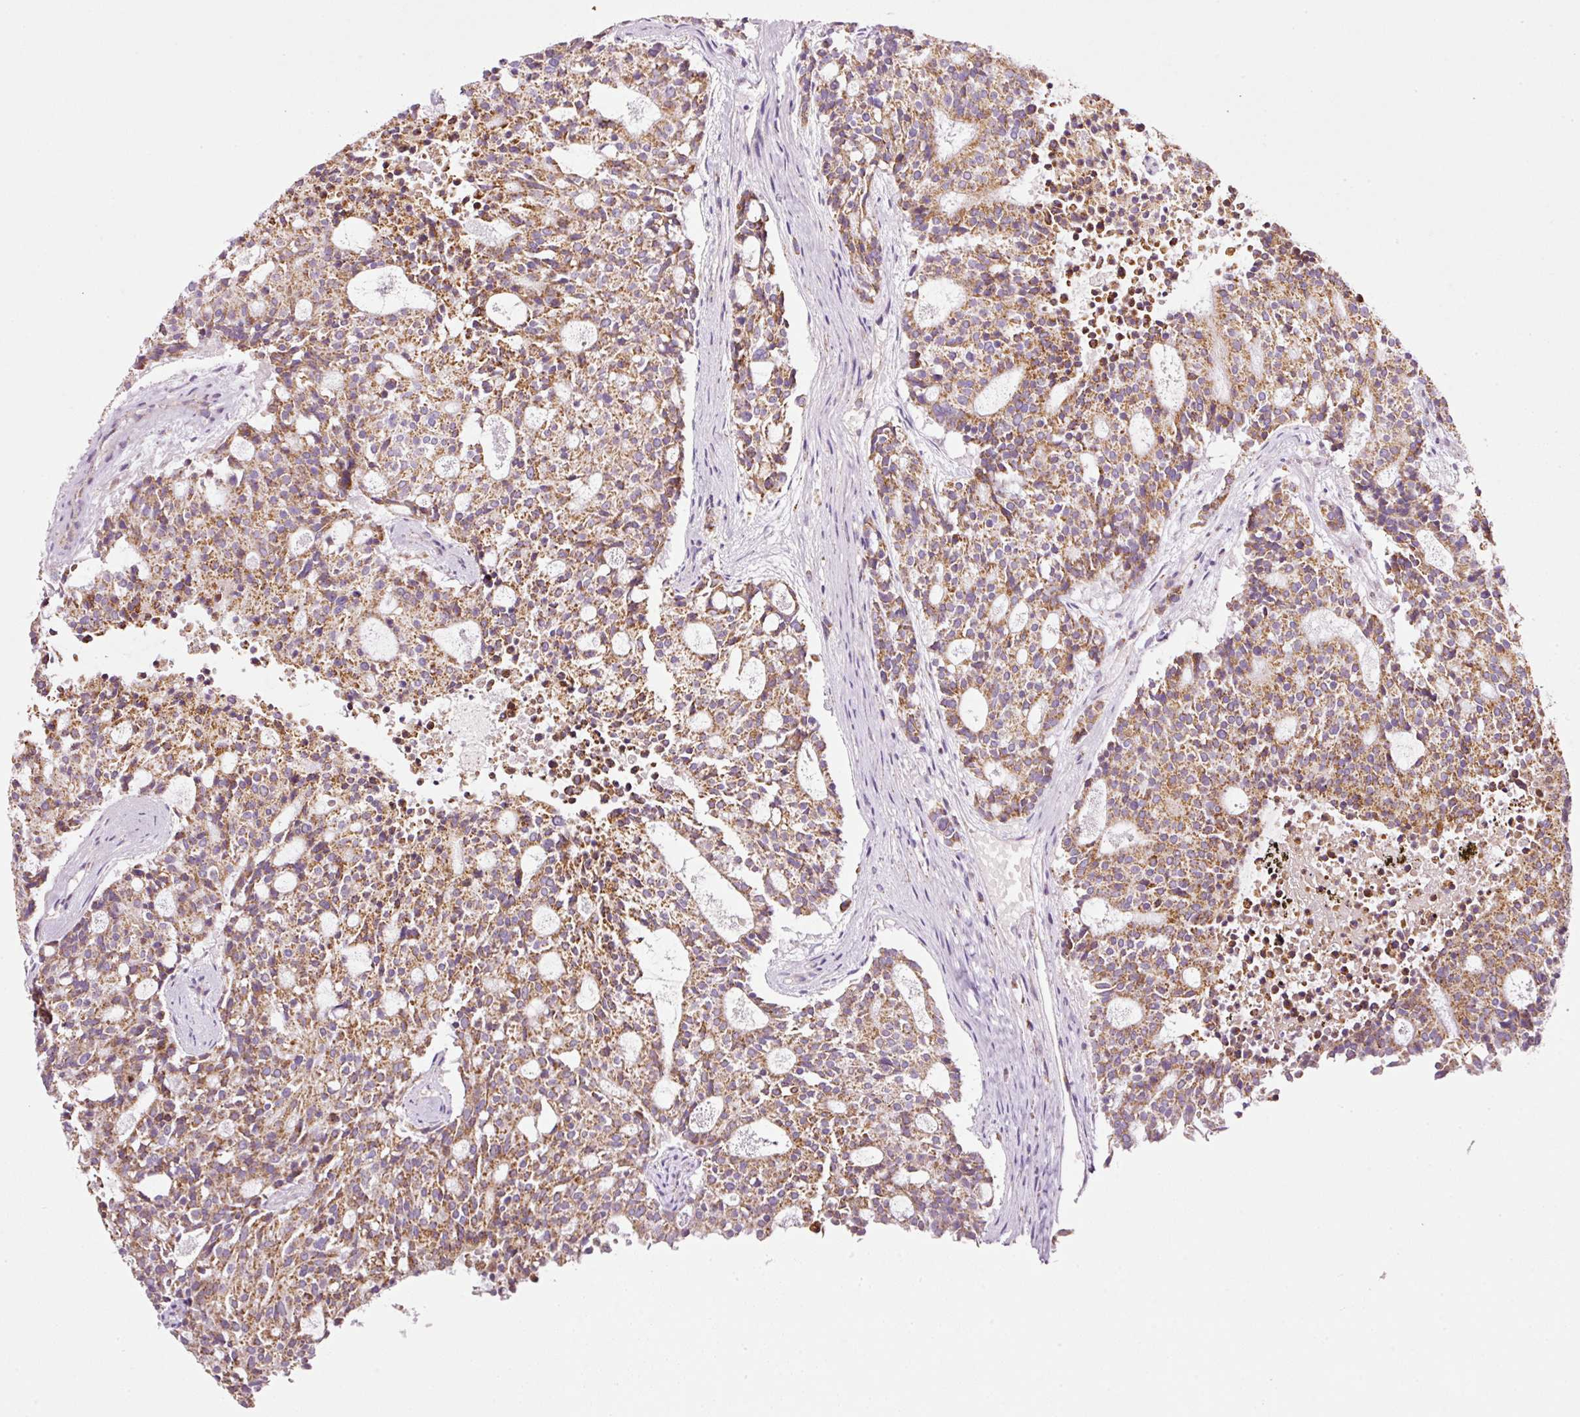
{"staining": {"intensity": "moderate", "quantity": ">75%", "location": "cytoplasmic/membranous"}, "tissue": "carcinoid", "cell_type": "Tumor cells", "image_type": "cancer", "snomed": [{"axis": "morphology", "description": "Carcinoid, malignant, NOS"}, {"axis": "topography", "description": "Pancreas"}], "caption": "Immunohistochemistry (IHC) micrograph of neoplastic tissue: carcinoid stained using immunohistochemistry reveals medium levels of moderate protein expression localized specifically in the cytoplasmic/membranous of tumor cells, appearing as a cytoplasmic/membranous brown color.", "gene": "SDHA", "patient": {"sex": "female", "age": 54}}